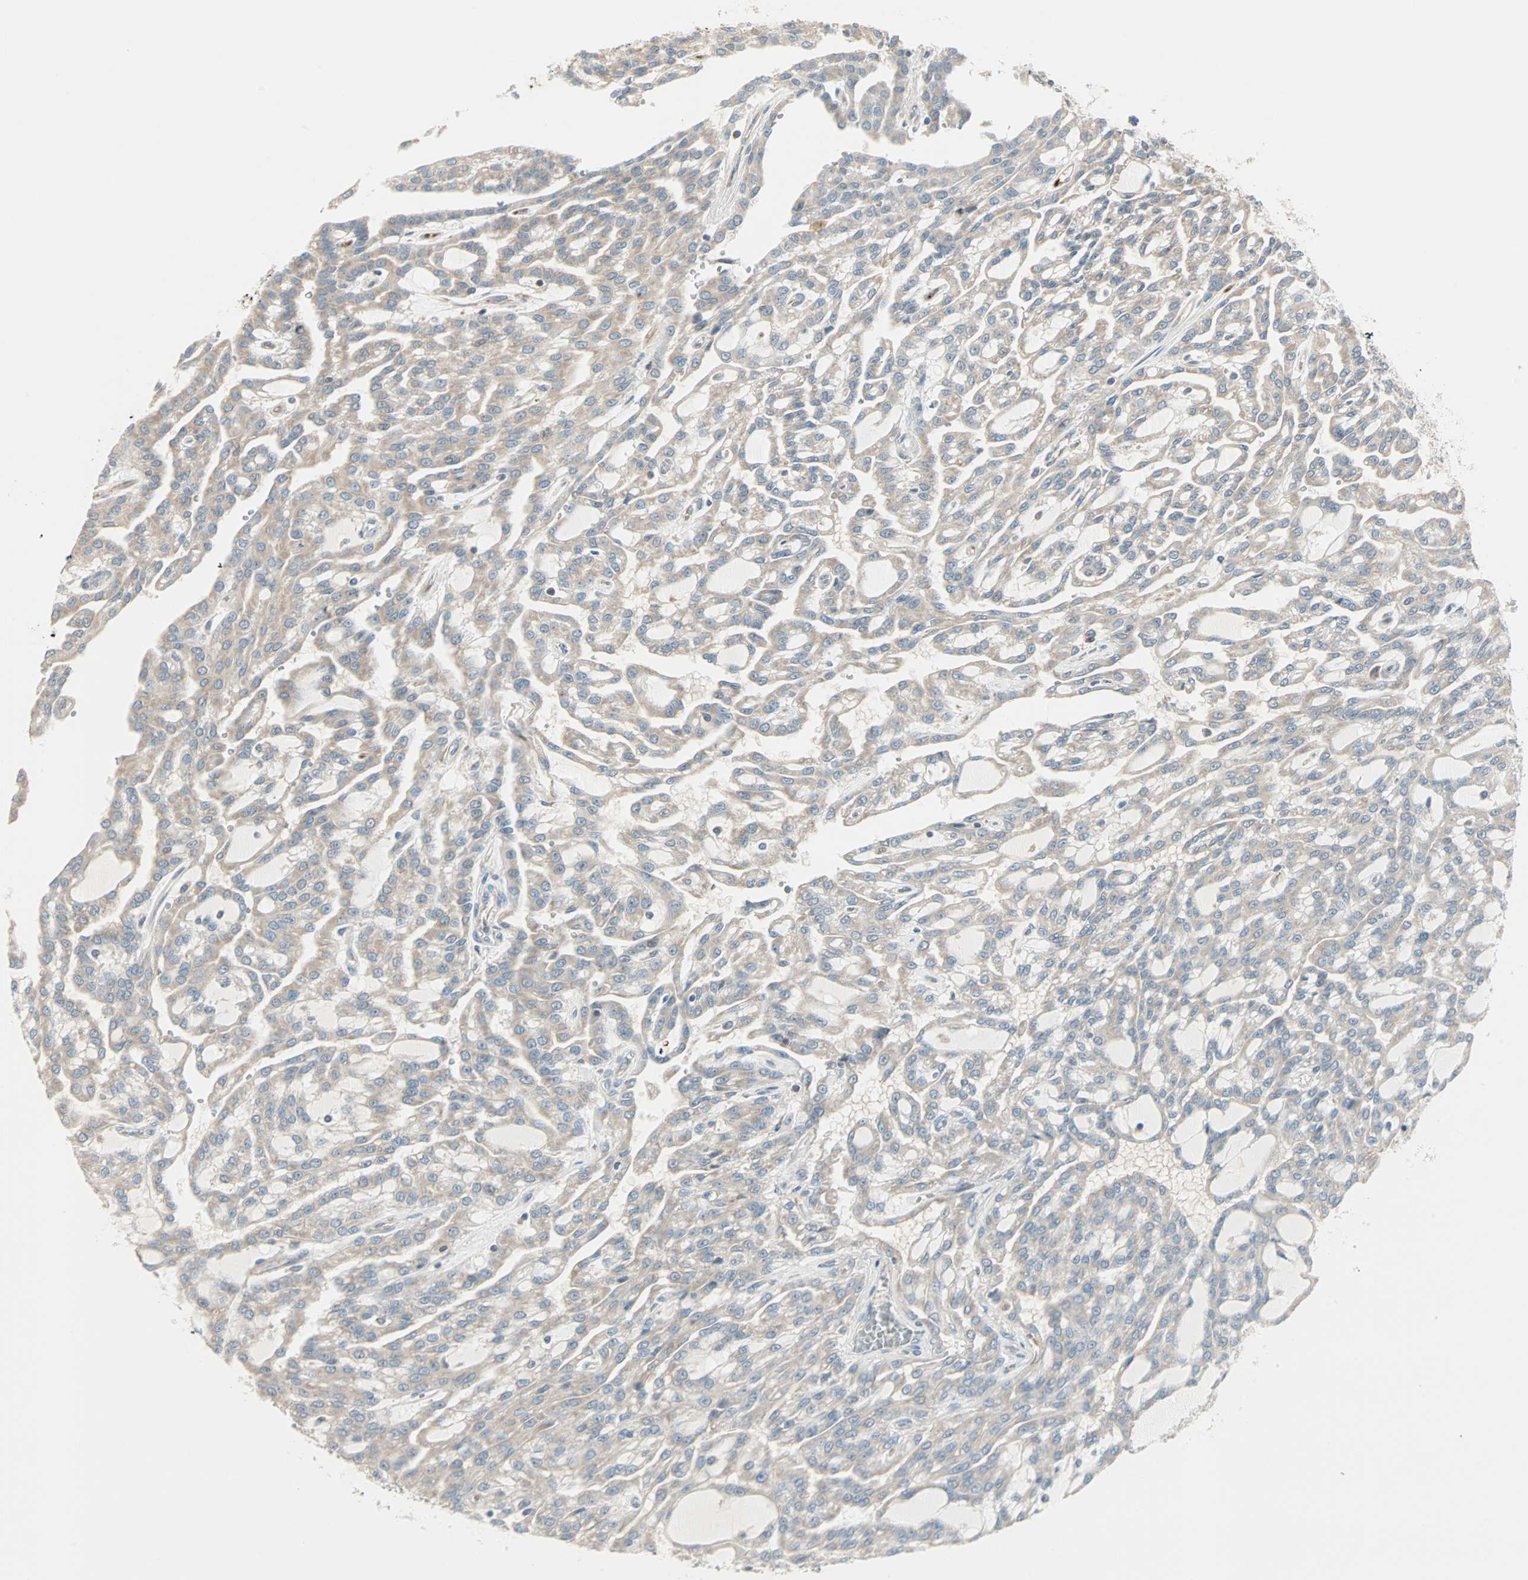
{"staining": {"intensity": "weak", "quantity": ">75%", "location": "cytoplasmic/membranous"}, "tissue": "renal cancer", "cell_type": "Tumor cells", "image_type": "cancer", "snomed": [{"axis": "morphology", "description": "Adenocarcinoma, NOS"}, {"axis": "topography", "description": "Kidney"}], "caption": "This image demonstrates immunohistochemistry (IHC) staining of human renal adenocarcinoma, with low weak cytoplasmic/membranous expression in about >75% of tumor cells.", "gene": "ZFP36", "patient": {"sex": "male", "age": 63}}